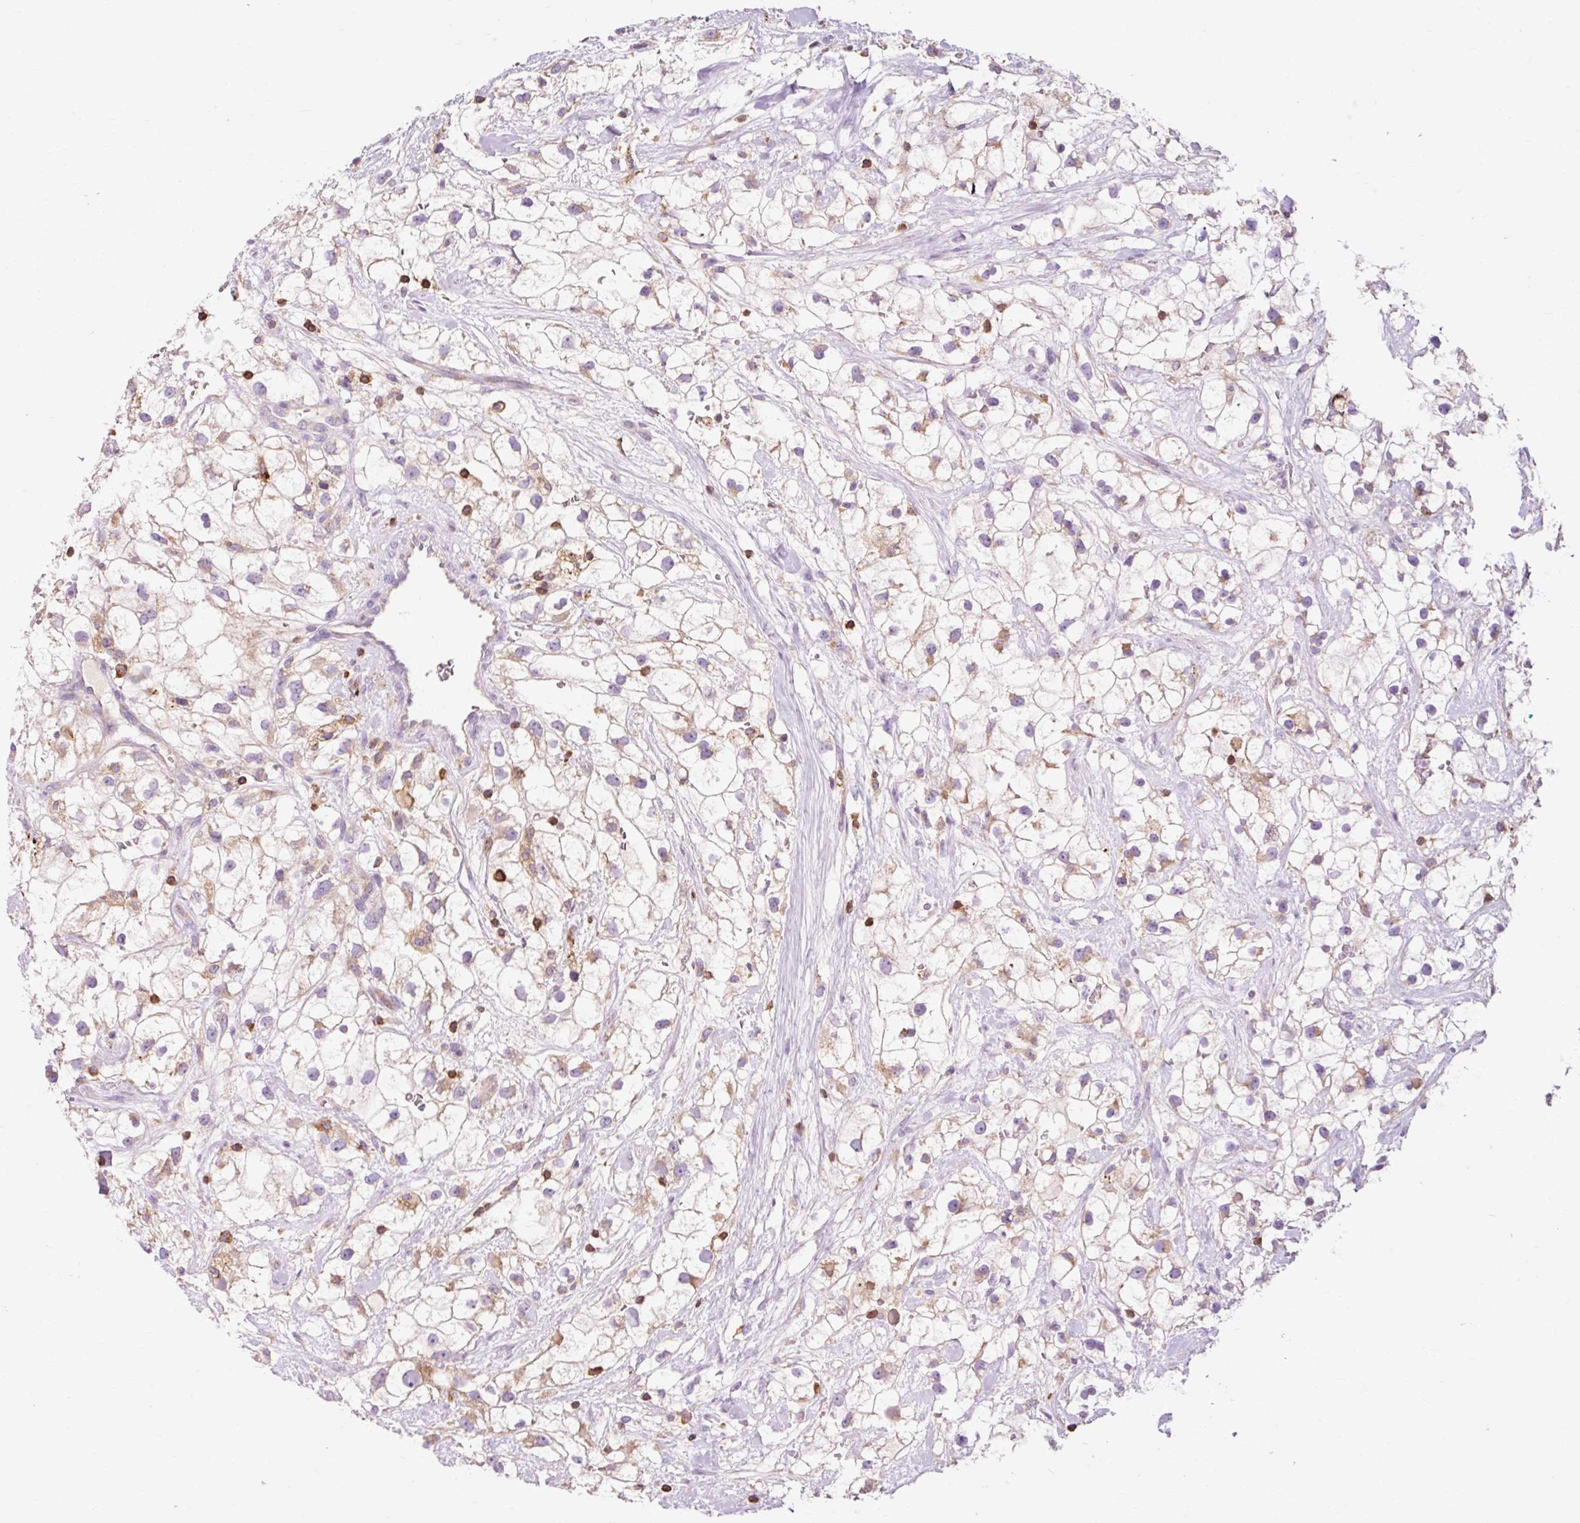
{"staining": {"intensity": "moderate", "quantity": "25%-75%", "location": "cytoplasmic/membranous"}, "tissue": "renal cancer", "cell_type": "Tumor cells", "image_type": "cancer", "snomed": [{"axis": "morphology", "description": "Adenocarcinoma, NOS"}, {"axis": "topography", "description": "Kidney"}], "caption": "IHC (DAB (3,3'-diaminobenzidine)) staining of renal cancer reveals moderate cytoplasmic/membranous protein positivity in approximately 25%-75% of tumor cells. The protein is shown in brown color, while the nuclei are stained blue.", "gene": "CD83", "patient": {"sex": "male", "age": 59}}